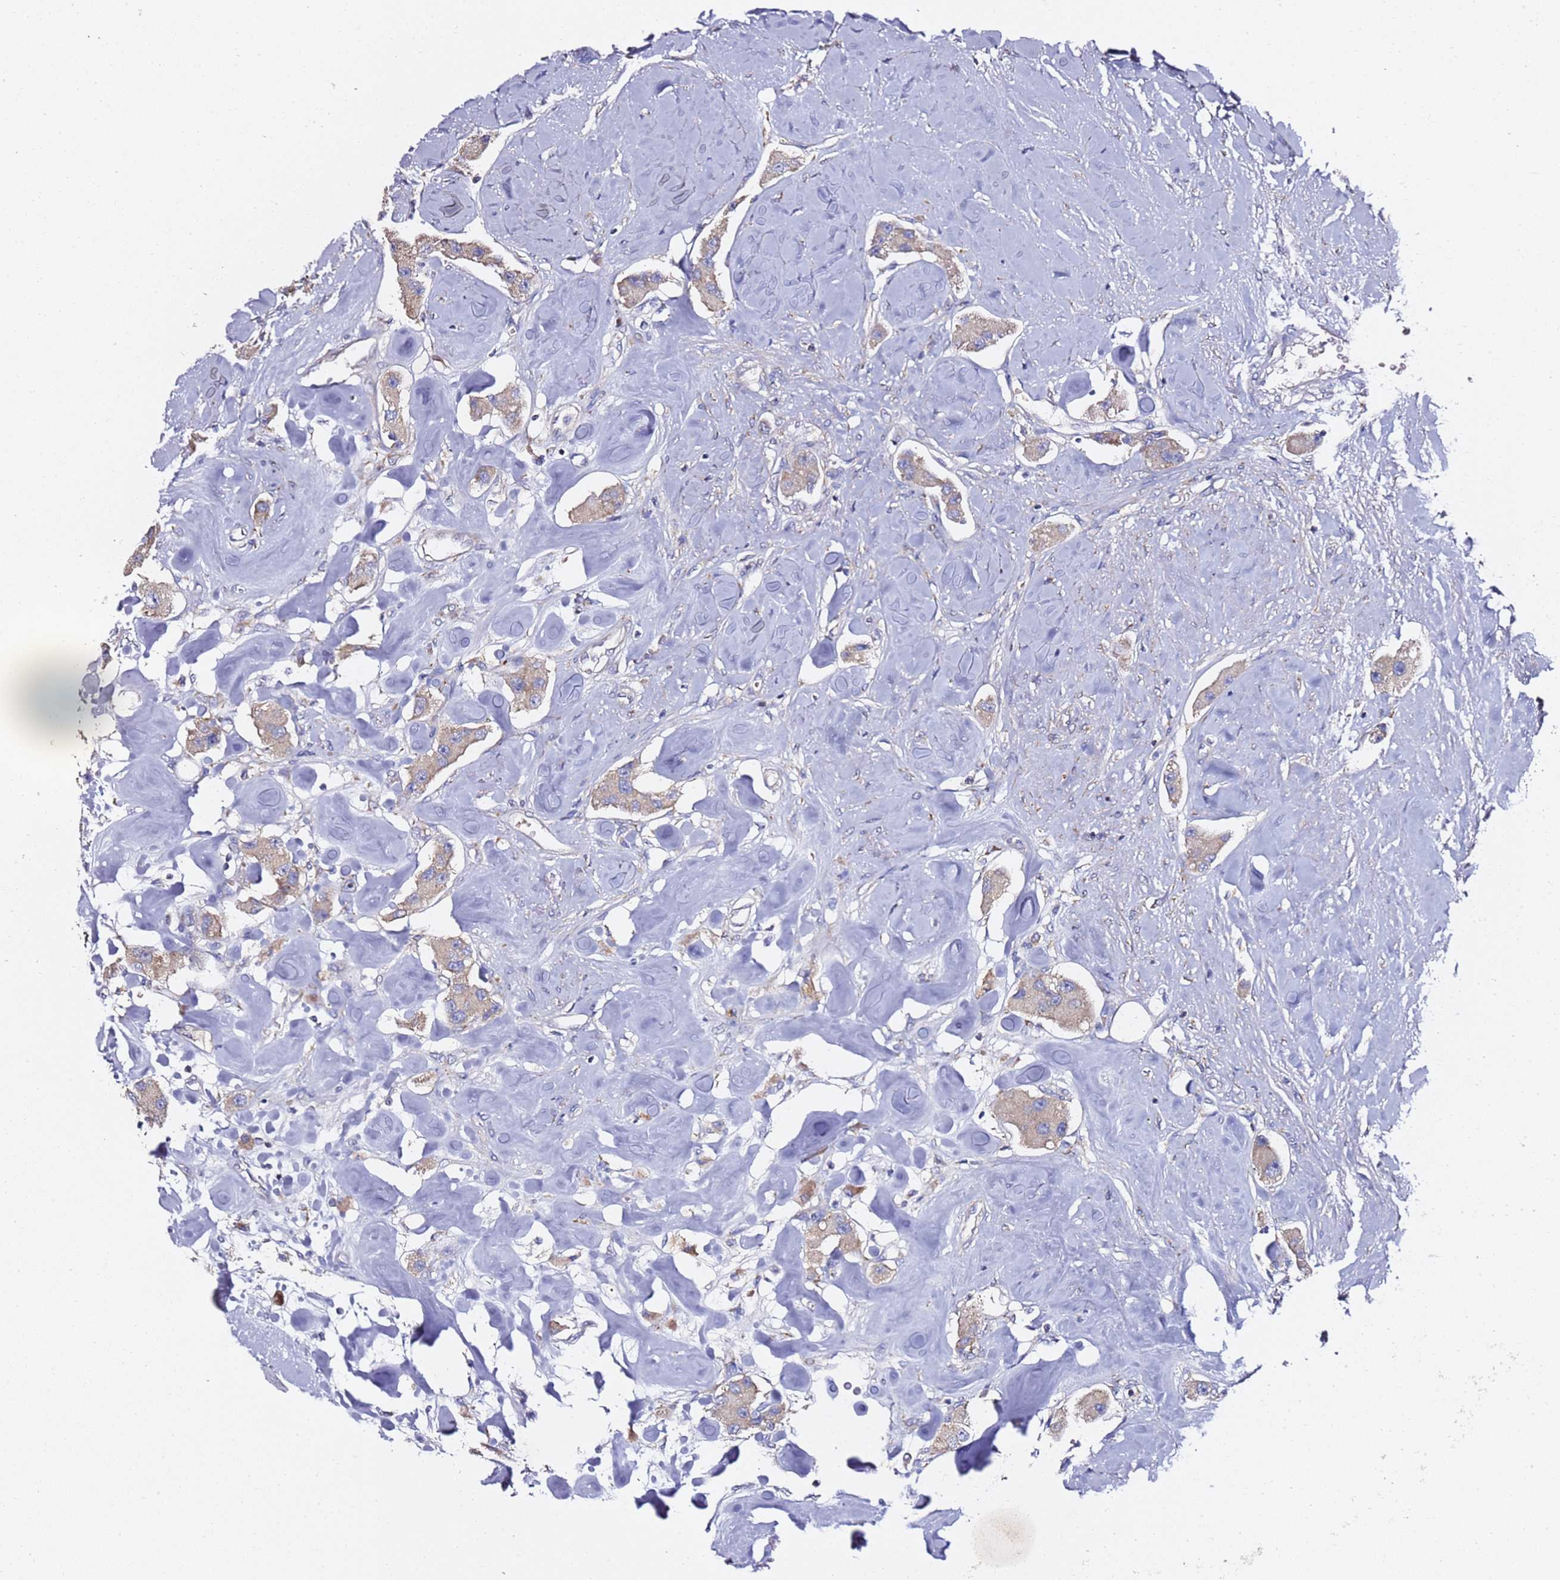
{"staining": {"intensity": "weak", "quantity": "25%-75%", "location": "cytoplasmic/membranous"}, "tissue": "carcinoid", "cell_type": "Tumor cells", "image_type": "cancer", "snomed": [{"axis": "morphology", "description": "Carcinoid, malignant, NOS"}, {"axis": "topography", "description": "Pancreas"}], "caption": "Human carcinoid stained for a protein (brown) reveals weak cytoplasmic/membranous positive staining in approximately 25%-75% of tumor cells.", "gene": "C19orf12", "patient": {"sex": "male", "age": 41}}